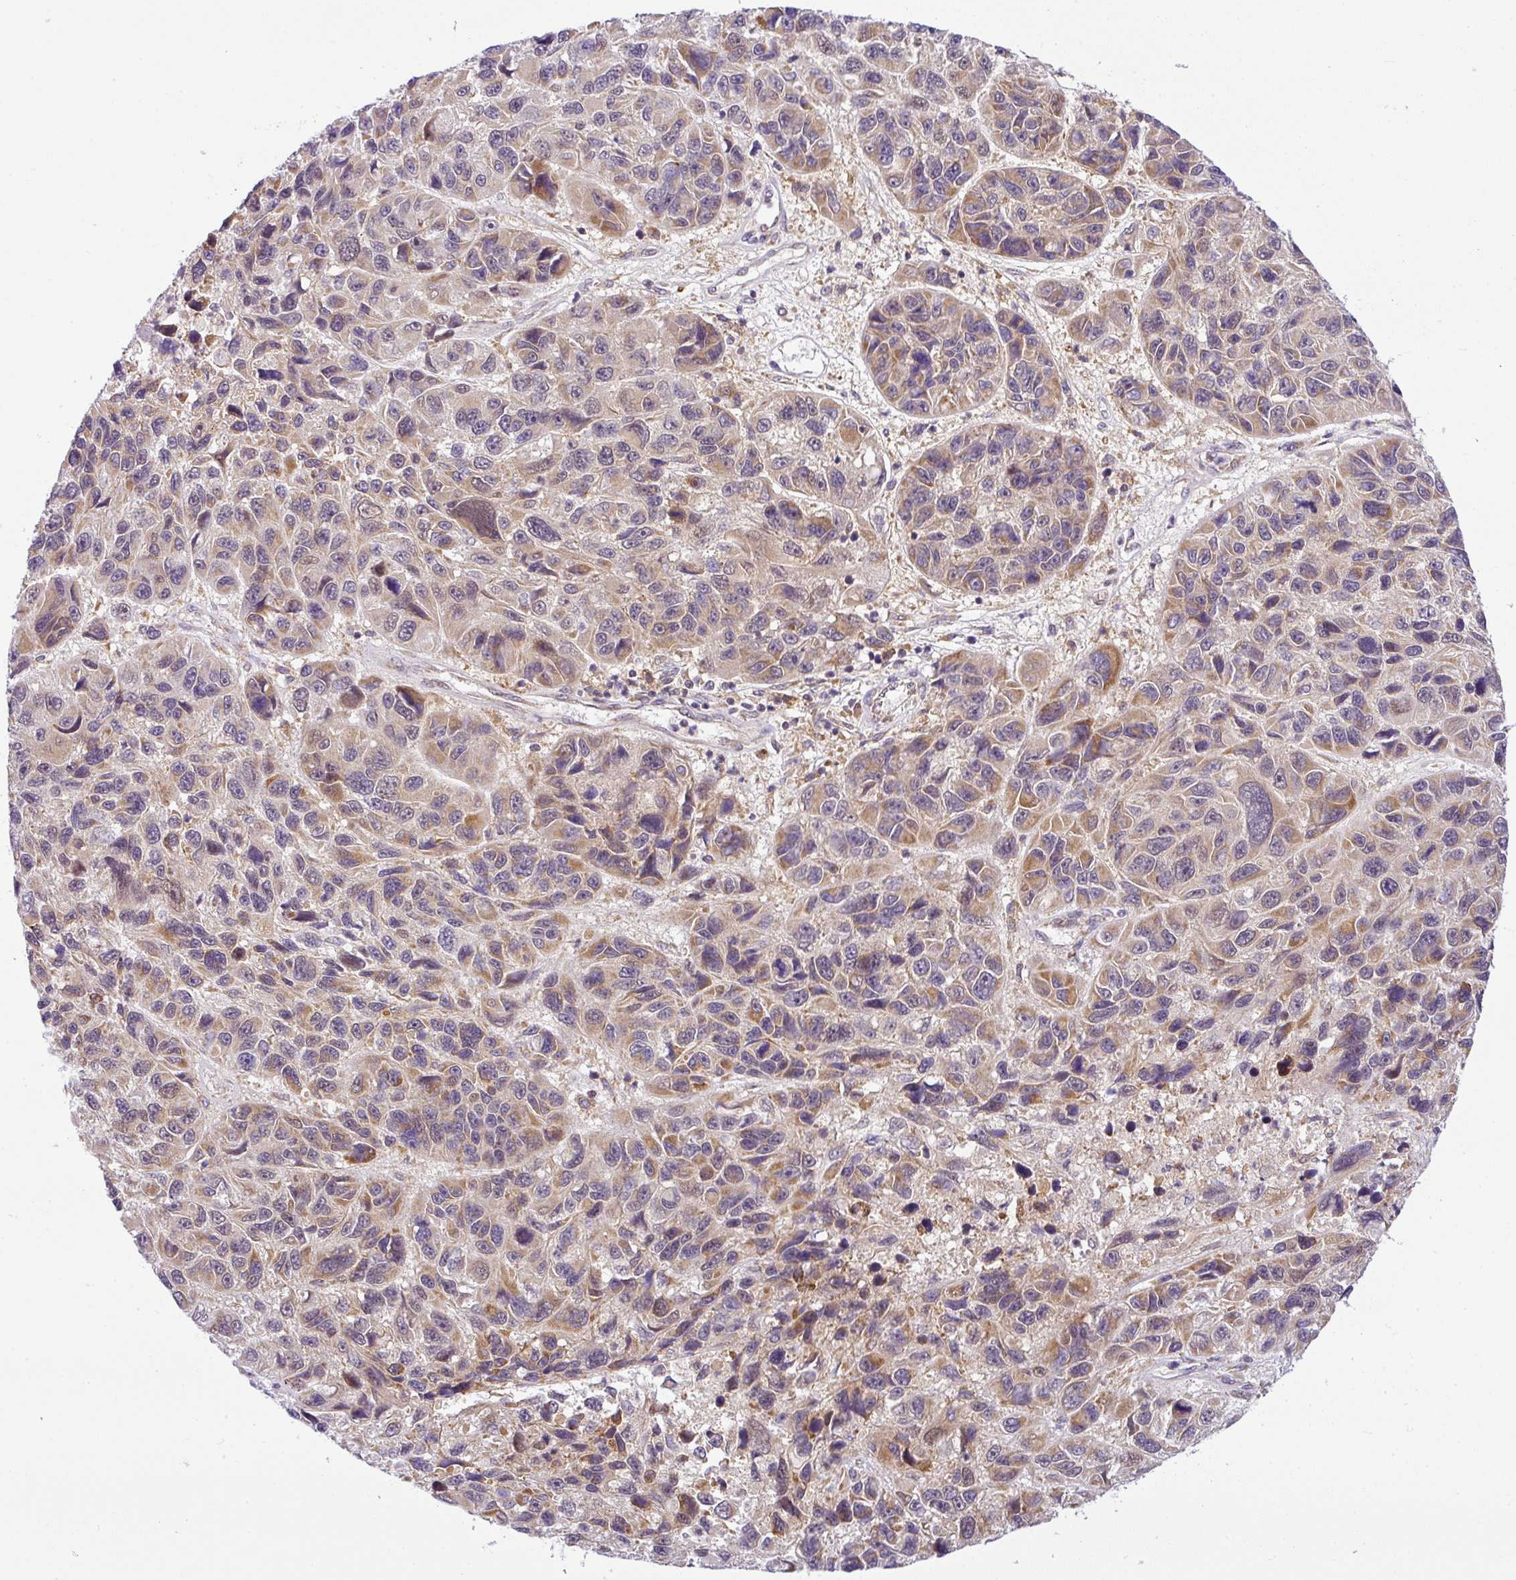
{"staining": {"intensity": "weak", "quantity": "25%-75%", "location": "cytoplasmic/membranous"}, "tissue": "melanoma", "cell_type": "Tumor cells", "image_type": "cancer", "snomed": [{"axis": "morphology", "description": "Malignant melanoma, NOS"}, {"axis": "topography", "description": "Skin"}], "caption": "The image displays immunohistochemical staining of melanoma. There is weak cytoplasmic/membranous staining is seen in about 25%-75% of tumor cells.", "gene": "NDUFB2", "patient": {"sex": "male", "age": 53}}